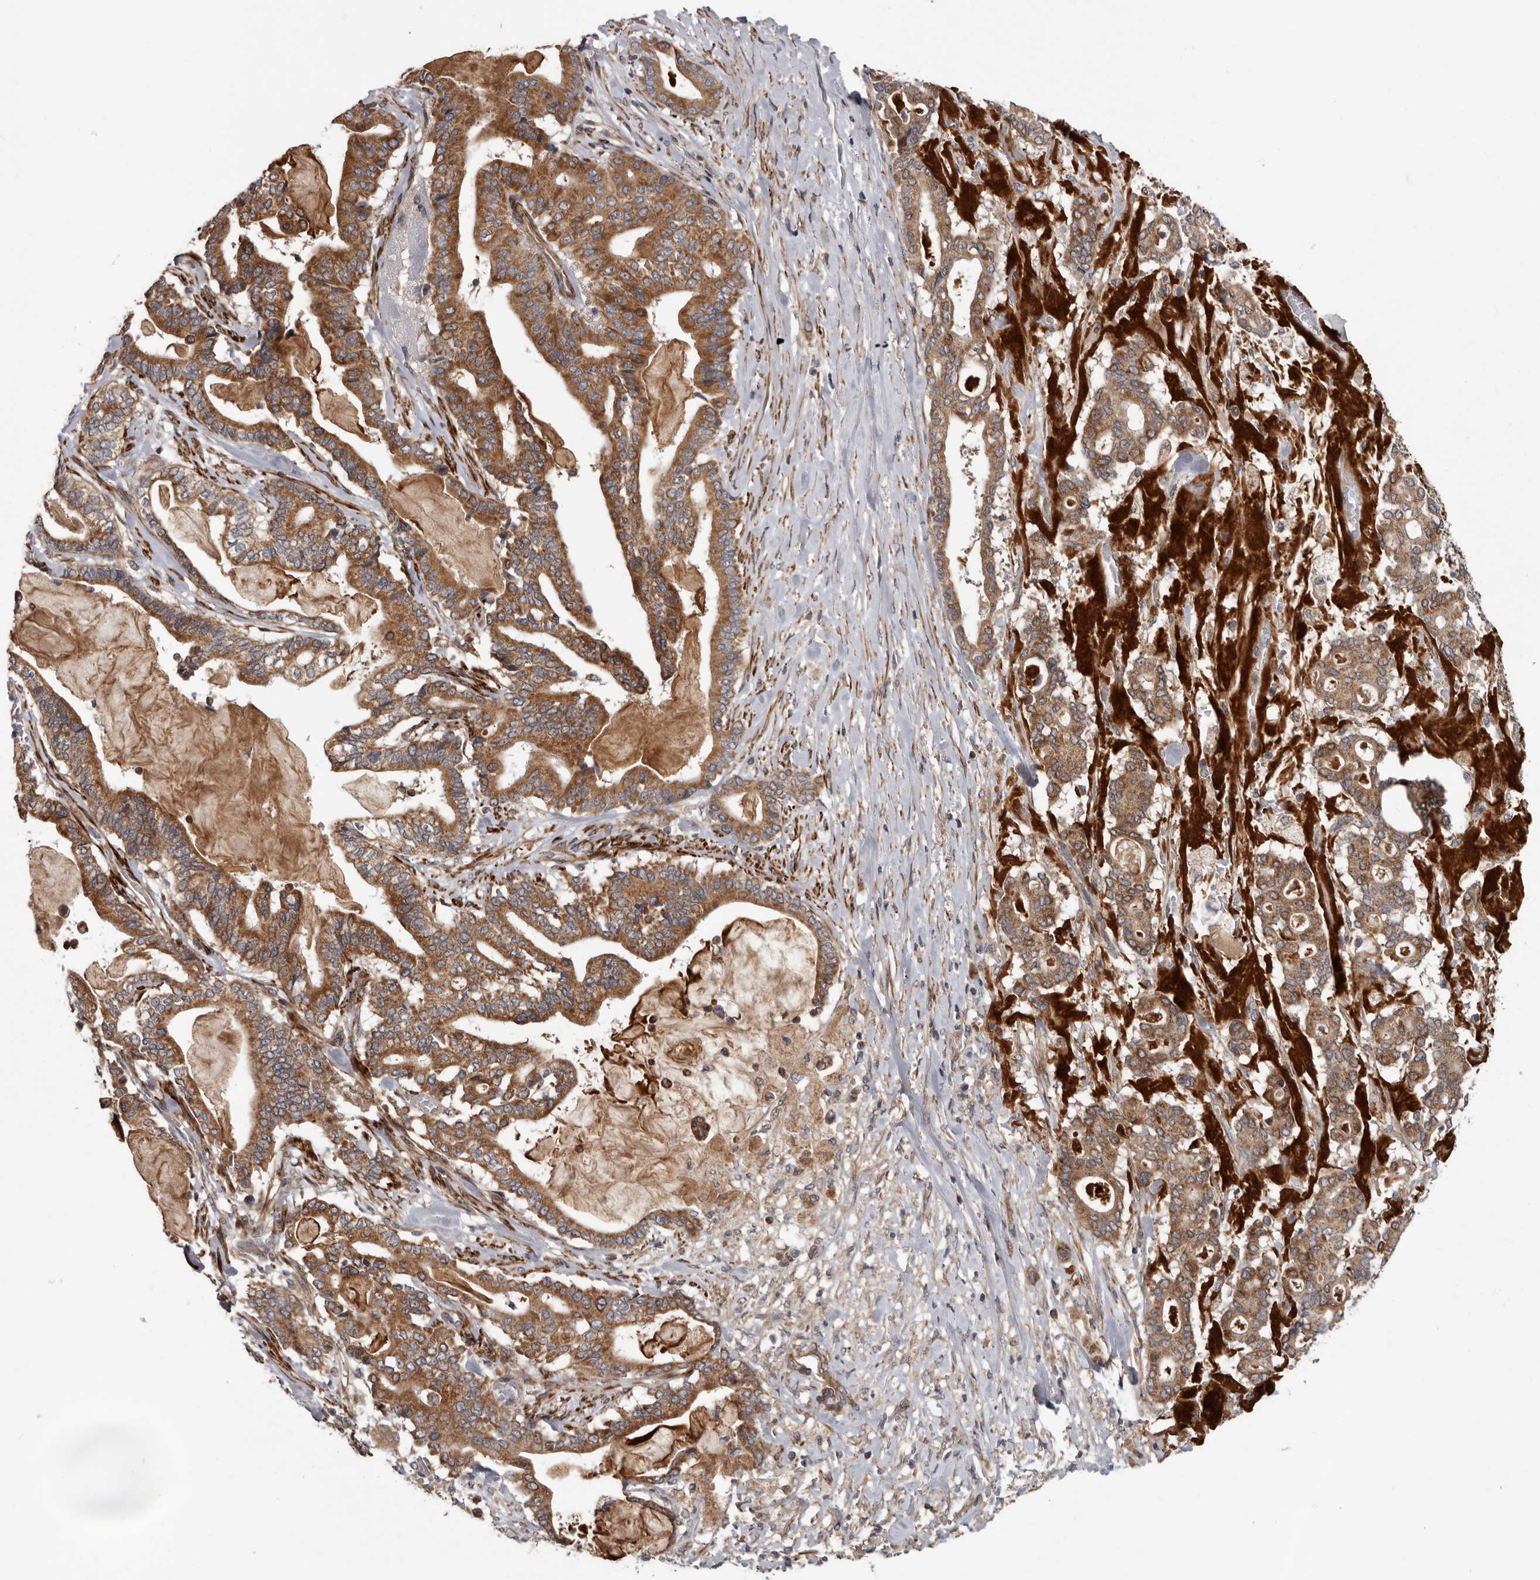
{"staining": {"intensity": "moderate", "quantity": ">75%", "location": "cytoplasmic/membranous"}, "tissue": "pancreatic cancer", "cell_type": "Tumor cells", "image_type": "cancer", "snomed": [{"axis": "morphology", "description": "Adenocarcinoma, NOS"}, {"axis": "topography", "description": "Pancreas"}], "caption": "Adenocarcinoma (pancreatic) stained for a protein (brown) displays moderate cytoplasmic/membranous positive staining in approximately >75% of tumor cells.", "gene": "FGFR4", "patient": {"sex": "male", "age": 63}}